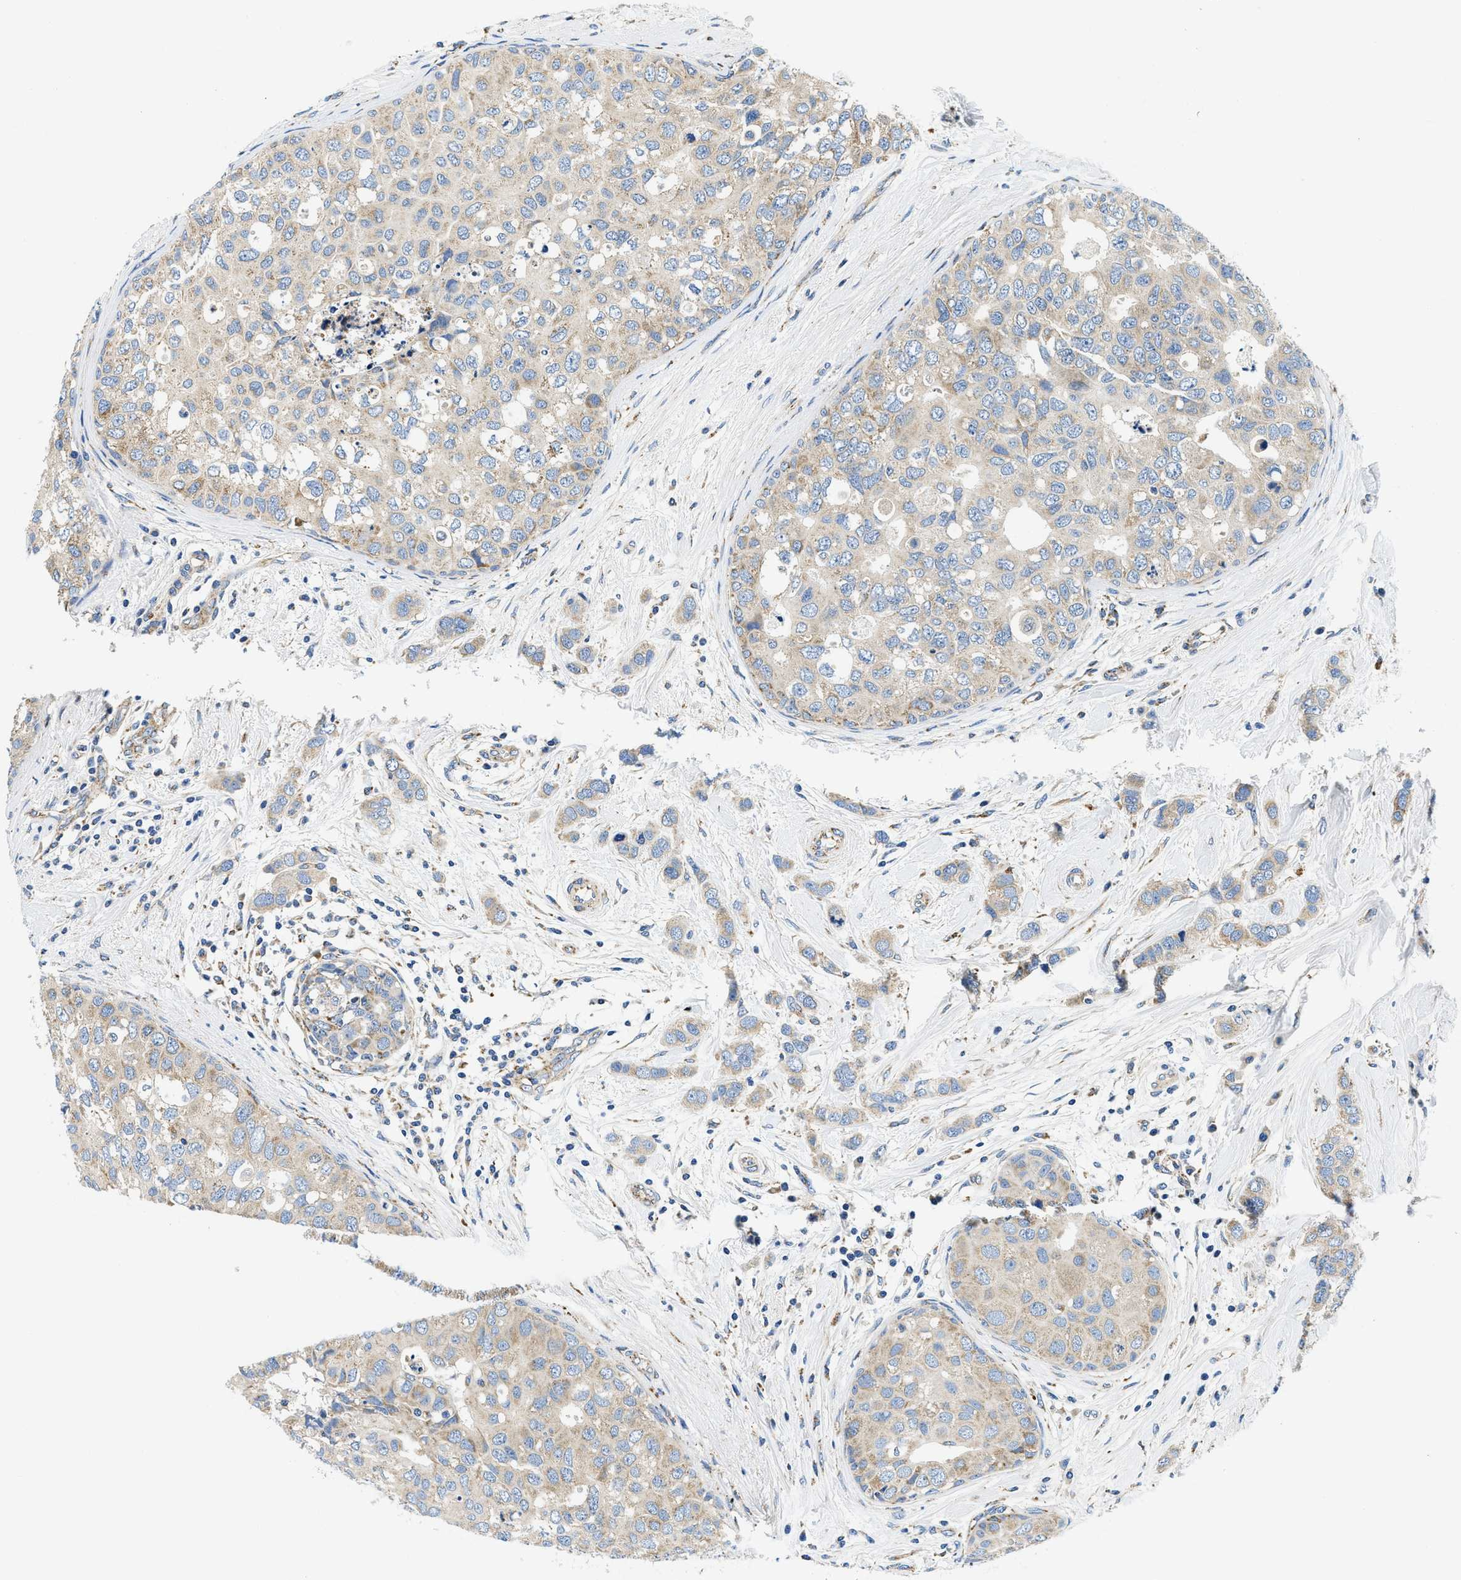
{"staining": {"intensity": "weak", "quantity": "25%-75%", "location": "cytoplasmic/membranous"}, "tissue": "breast cancer", "cell_type": "Tumor cells", "image_type": "cancer", "snomed": [{"axis": "morphology", "description": "Duct carcinoma"}, {"axis": "topography", "description": "Breast"}], "caption": "High-power microscopy captured an IHC histopathology image of breast cancer (infiltrating ductal carcinoma), revealing weak cytoplasmic/membranous positivity in about 25%-75% of tumor cells. The staining was performed using DAB, with brown indicating positive protein expression. Nuclei are stained blue with hematoxylin.", "gene": "SAMD4B", "patient": {"sex": "female", "age": 50}}